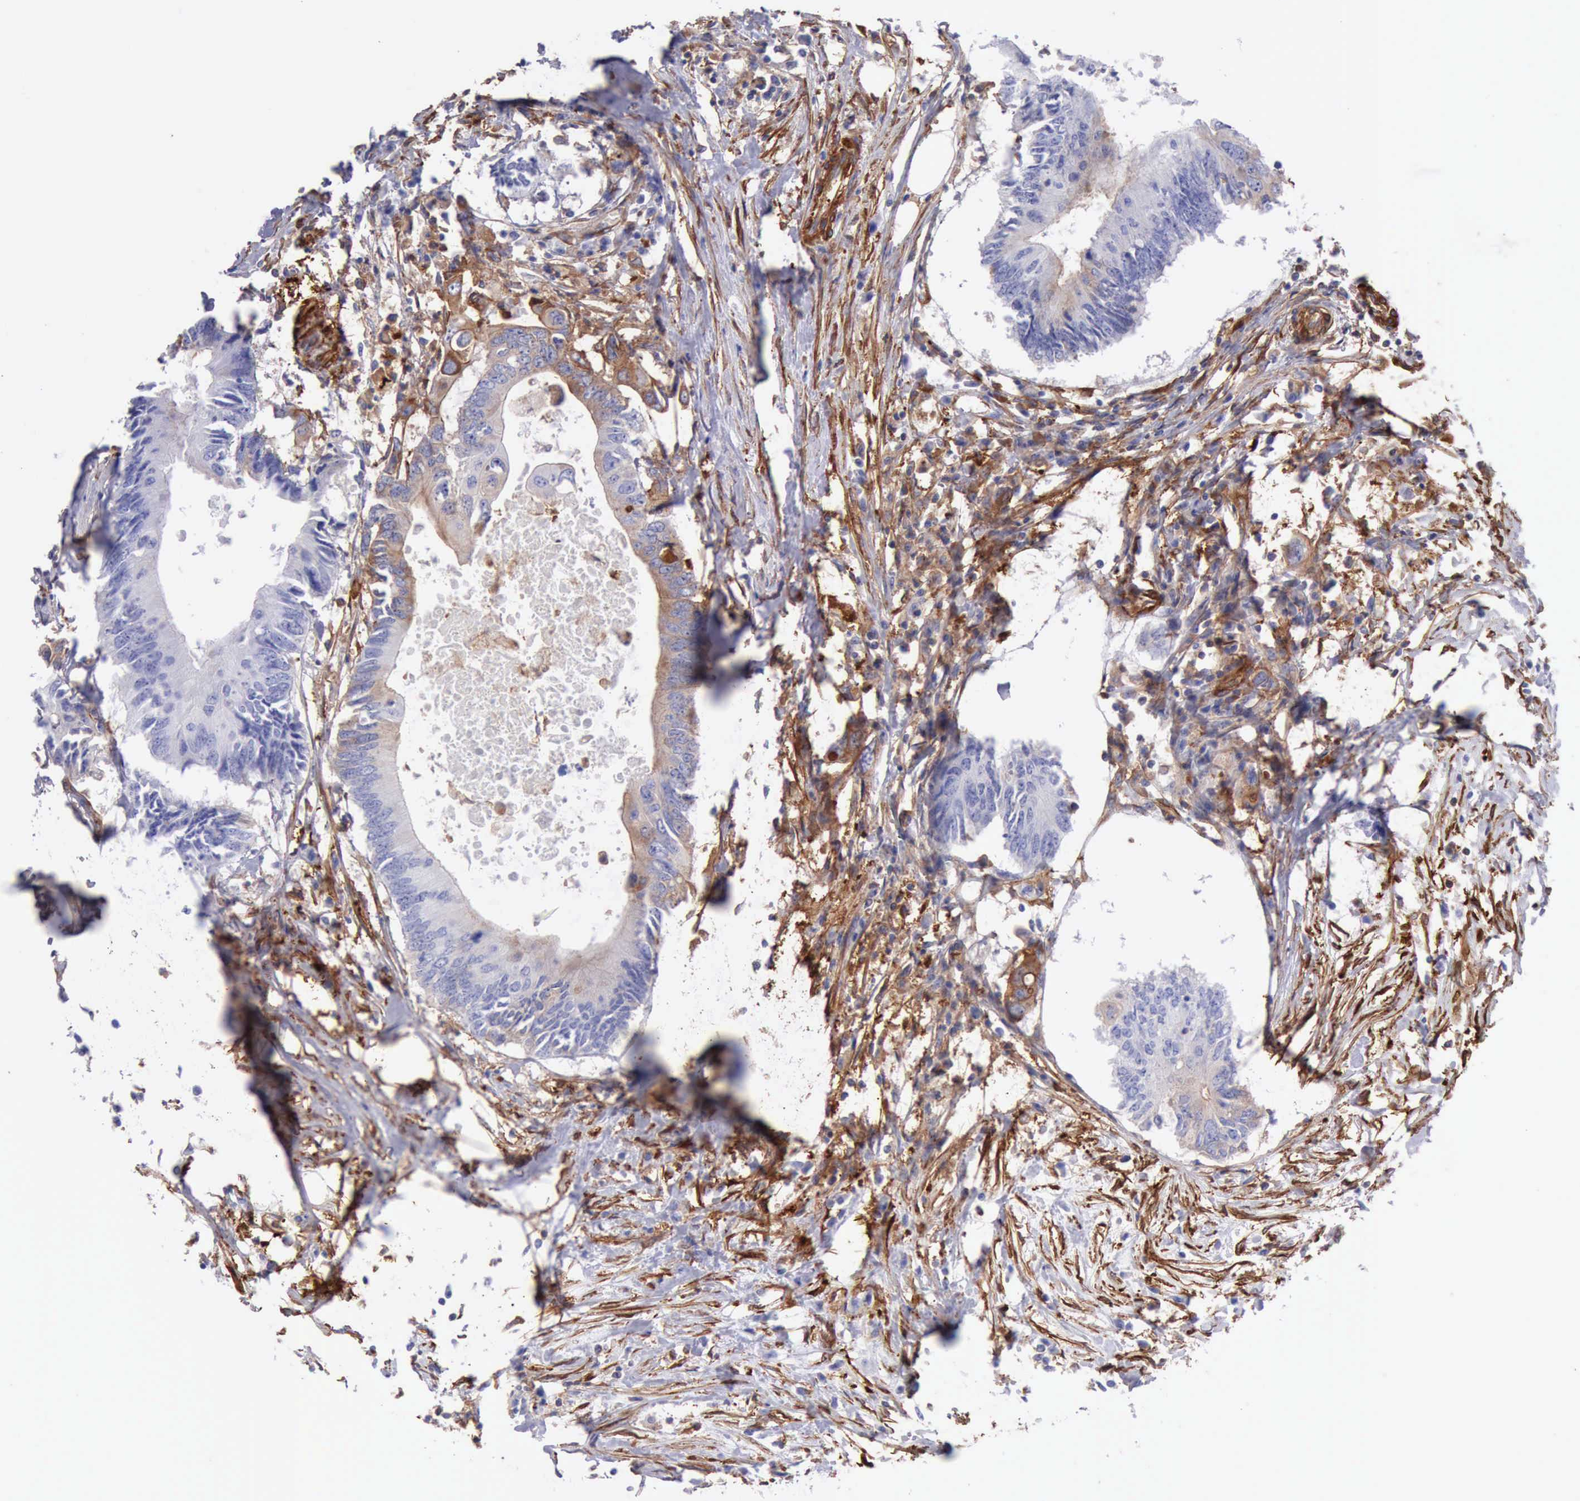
{"staining": {"intensity": "negative", "quantity": "none", "location": "none"}, "tissue": "colorectal cancer", "cell_type": "Tumor cells", "image_type": "cancer", "snomed": [{"axis": "morphology", "description": "Adenocarcinoma, NOS"}, {"axis": "topography", "description": "Colon"}], "caption": "IHC of human colorectal cancer (adenocarcinoma) reveals no expression in tumor cells.", "gene": "FLNA", "patient": {"sex": "male", "age": 71}}